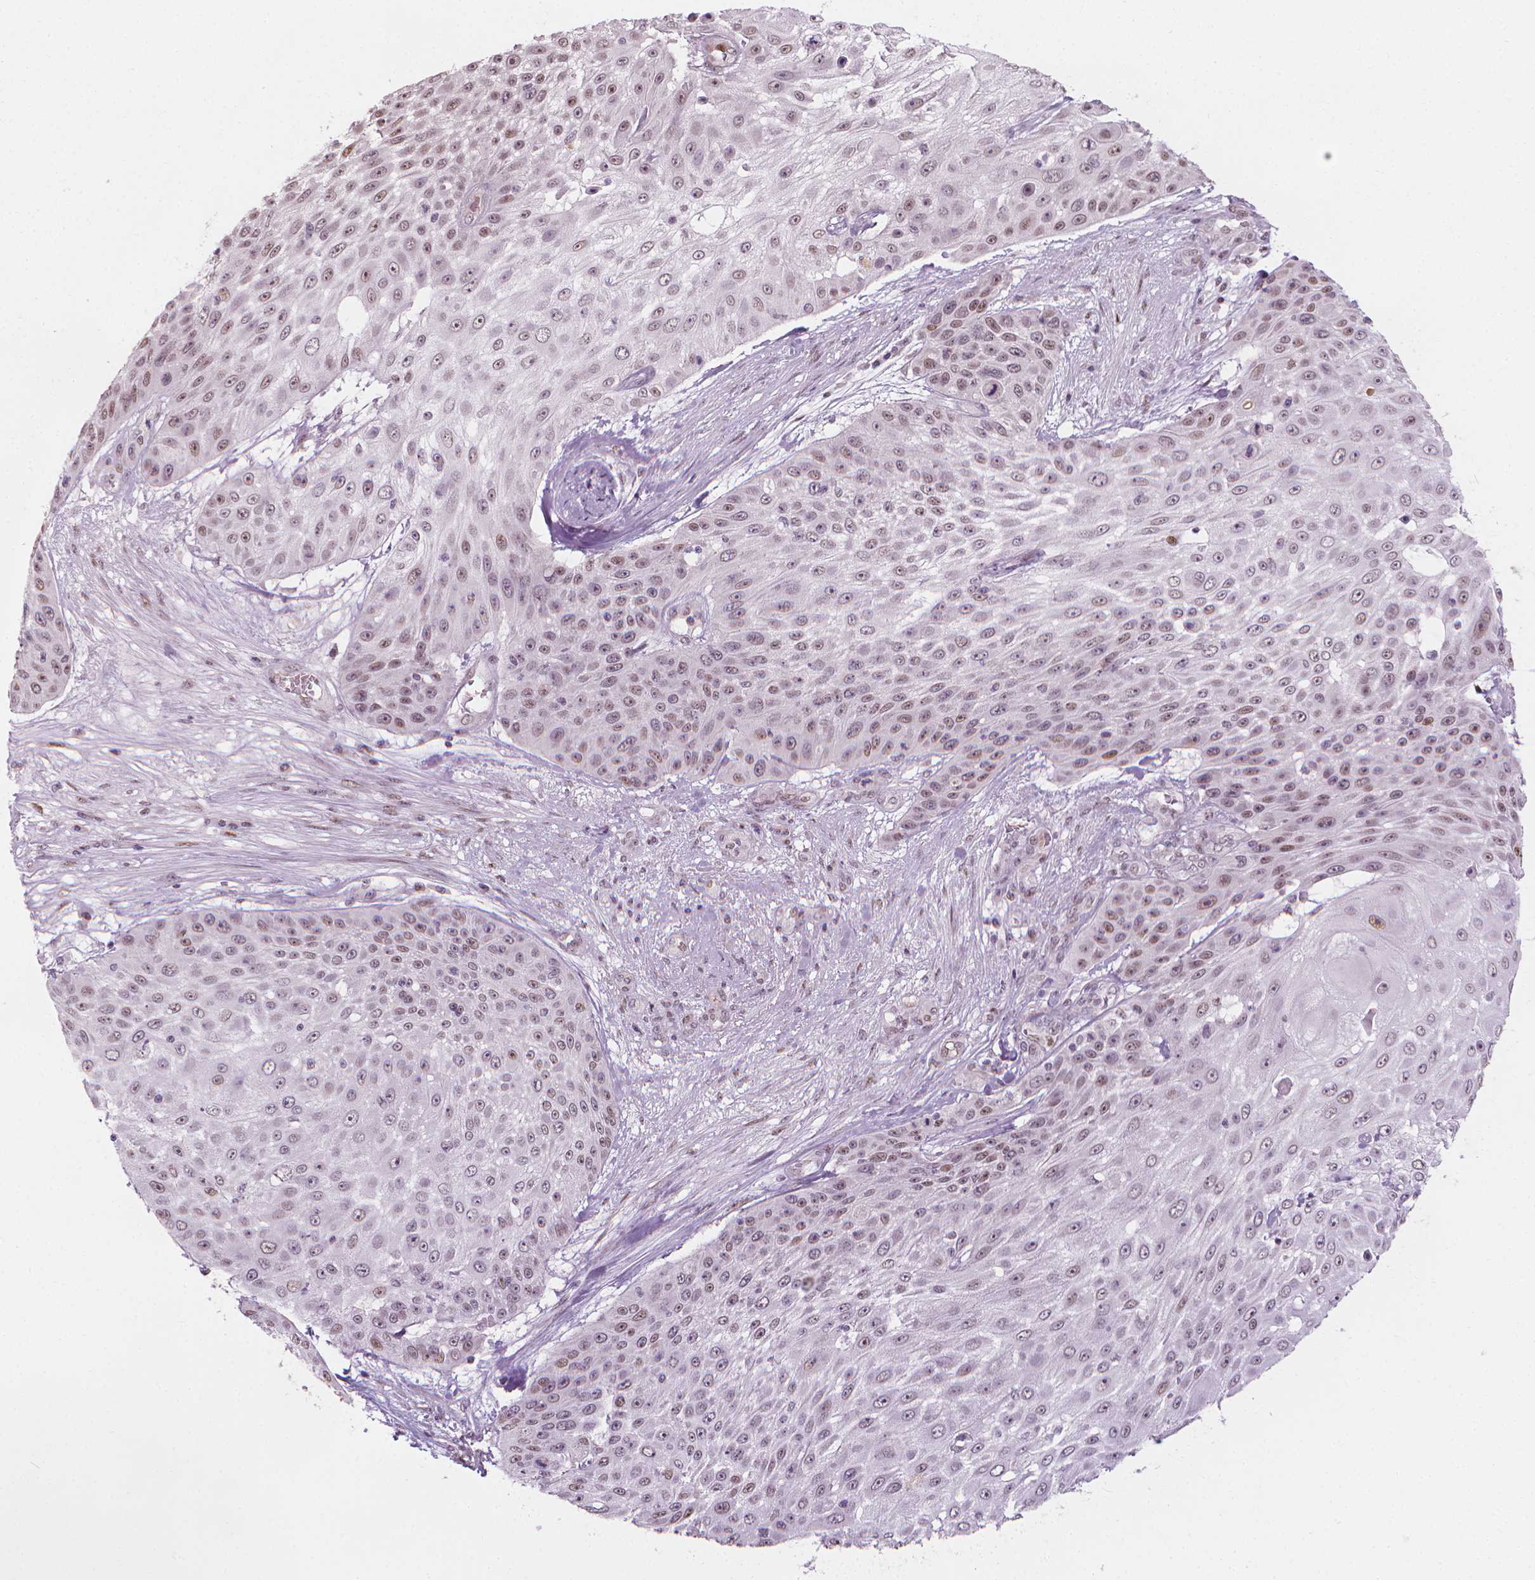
{"staining": {"intensity": "moderate", "quantity": "25%-75%", "location": "nuclear"}, "tissue": "skin cancer", "cell_type": "Tumor cells", "image_type": "cancer", "snomed": [{"axis": "morphology", "description": "Squamous cell carcinoma, NOS"}, {"axis": "topography", "description": "Skin"}], "caption": "Squamous cell carcinoma (skin) tissue displays moderate nuclear positivity in about 25%-75% of tumor cells", "gene": "CDKN1C", "patient": {"sex": "female", "age": 86}}